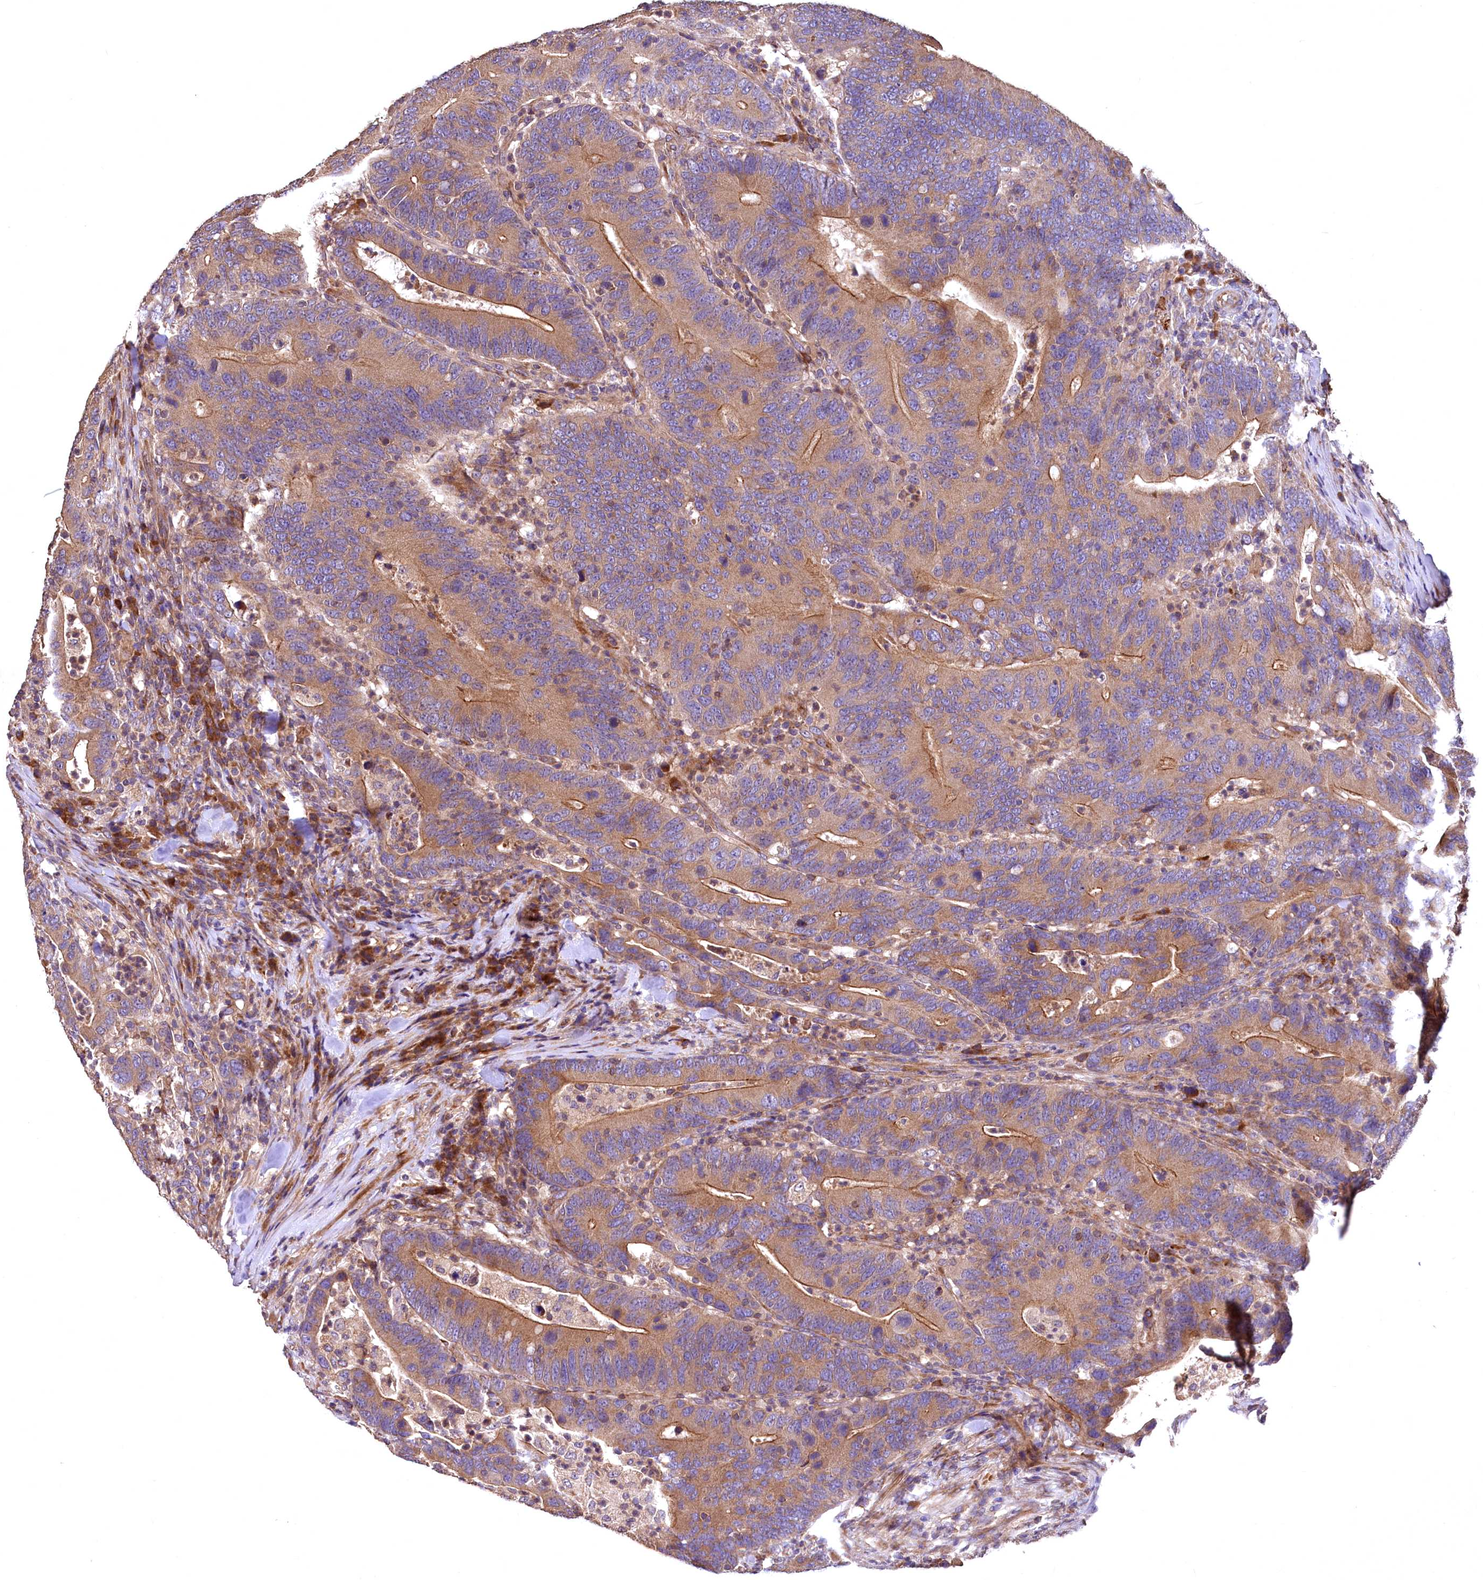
{"staining": {"intensity": "moderate", "quantity": ">75%", "location": "cytoplasmic/membranous"}, "tissue": "colorectal cancer", "cell_type": "Tumor cells", "image_type": "cancer", "snomed": [{"axis": "morphology", "description": "Adenocarcinoma, NOS"}, {"axis": "topography", "description": "Colon"}], "caption": "Immunohistochemical staining of colorectal adenocarcinoma reveals medium levels of moderate cytoplasmic/membranous protein positivity in about >75% of tumor cells. (DAB (3,3'-diaminobenzidine) IHC with brightfield microscopy, high magnification).", "gene": "RASSF1", "patient": {"sex": "female", "age": 66}}